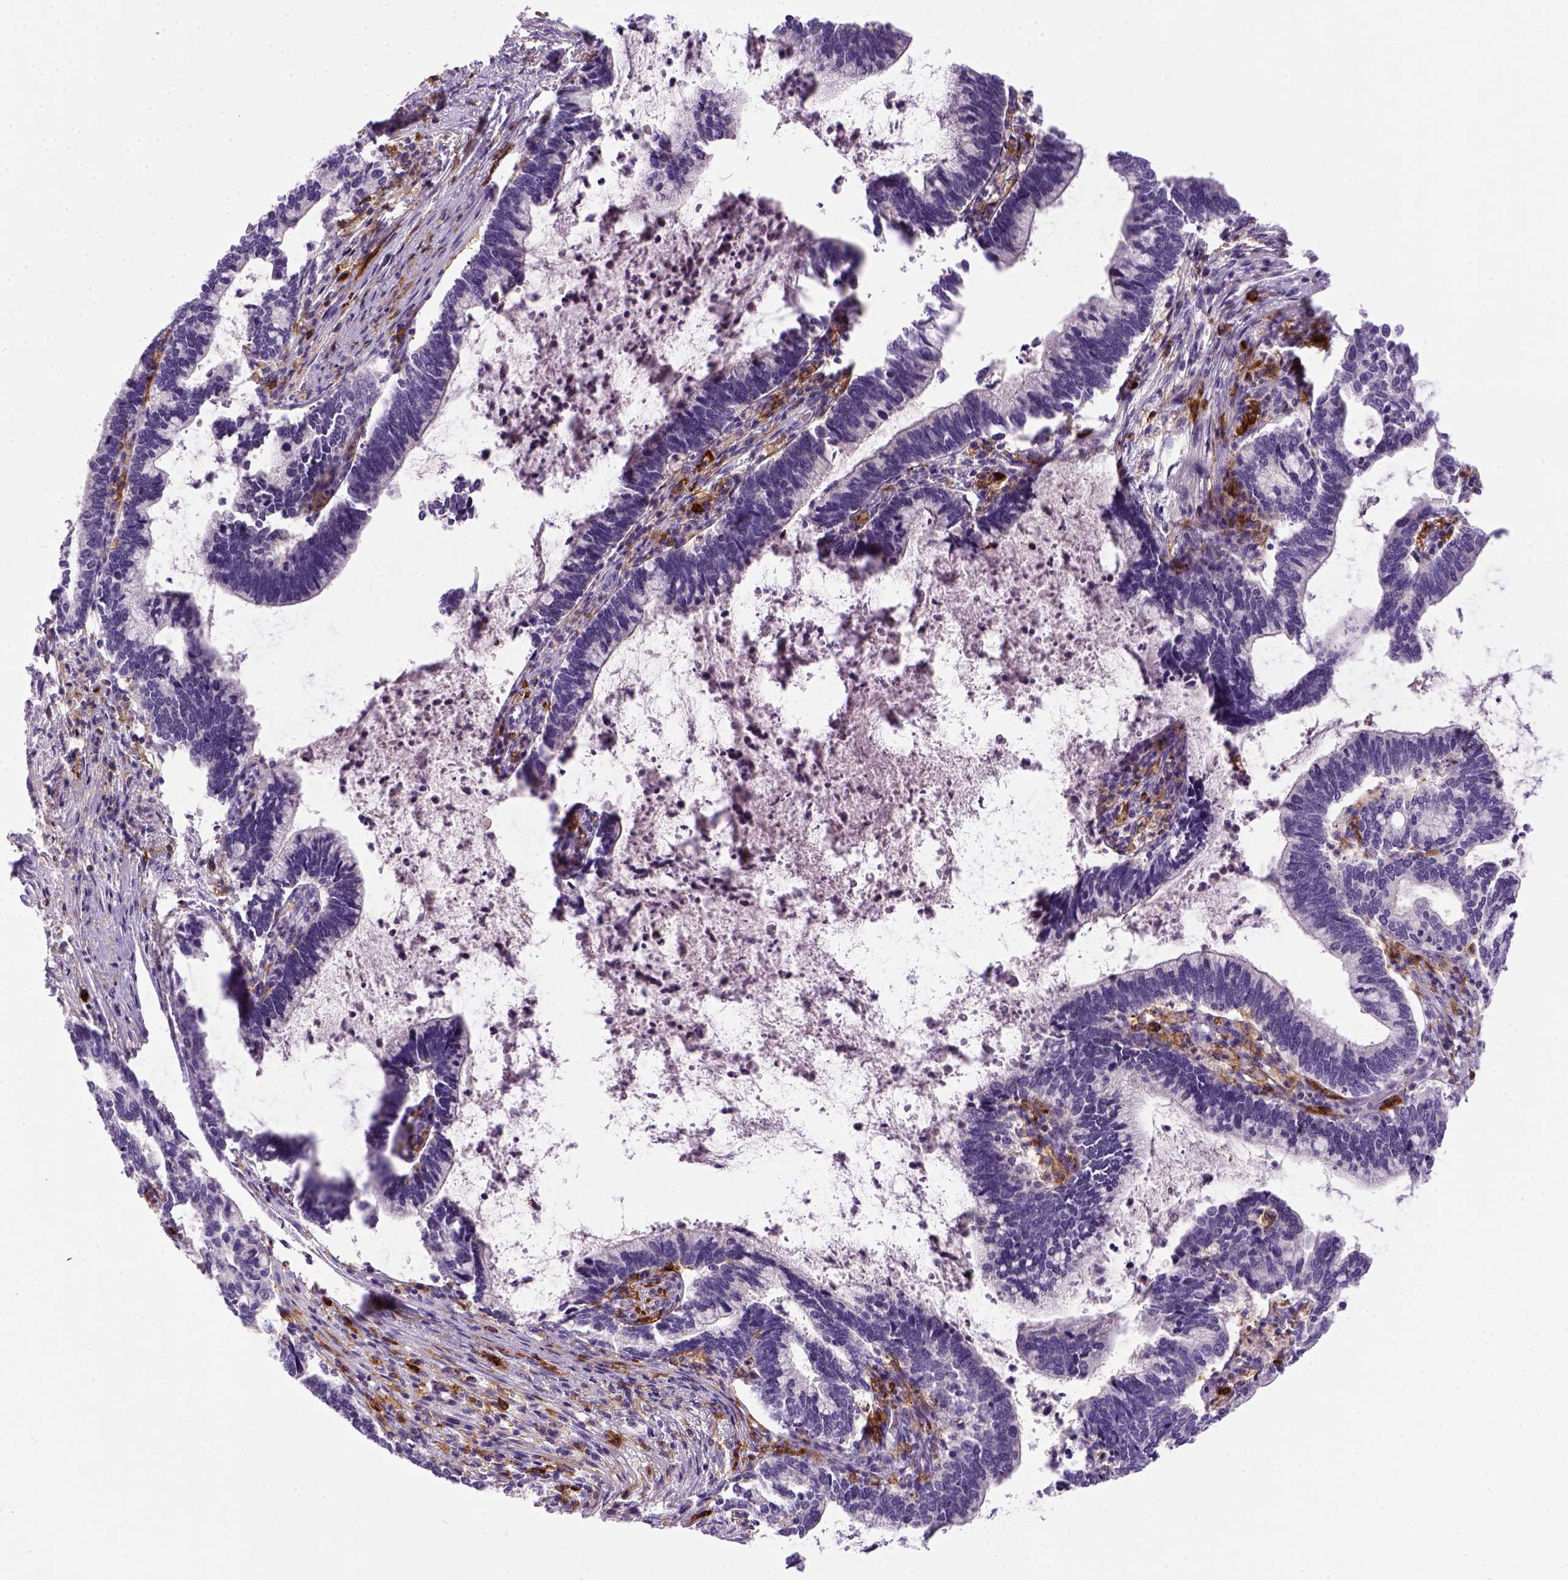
{"staining": {"intensity": "negative", "quantity": "none", "location": "none"}, "tissue": "cervical cancer", "cell_type": "Tumor cells", "image_type": "cancer", "snomed": [{"axis": "morphology", "description": "Adenocarcinoma, NOS"}, {"axis": "topography", "description": "Cervix"}], "caption": "IHC photomicrograph of human cervical adenocarcinoma stained for a protein (brown), which displays no positivity in tumor cells. (DAB immunohistochemistry, high magnification).", "gene": "CD14", "patient": {"sex": "female", "age": 42}}